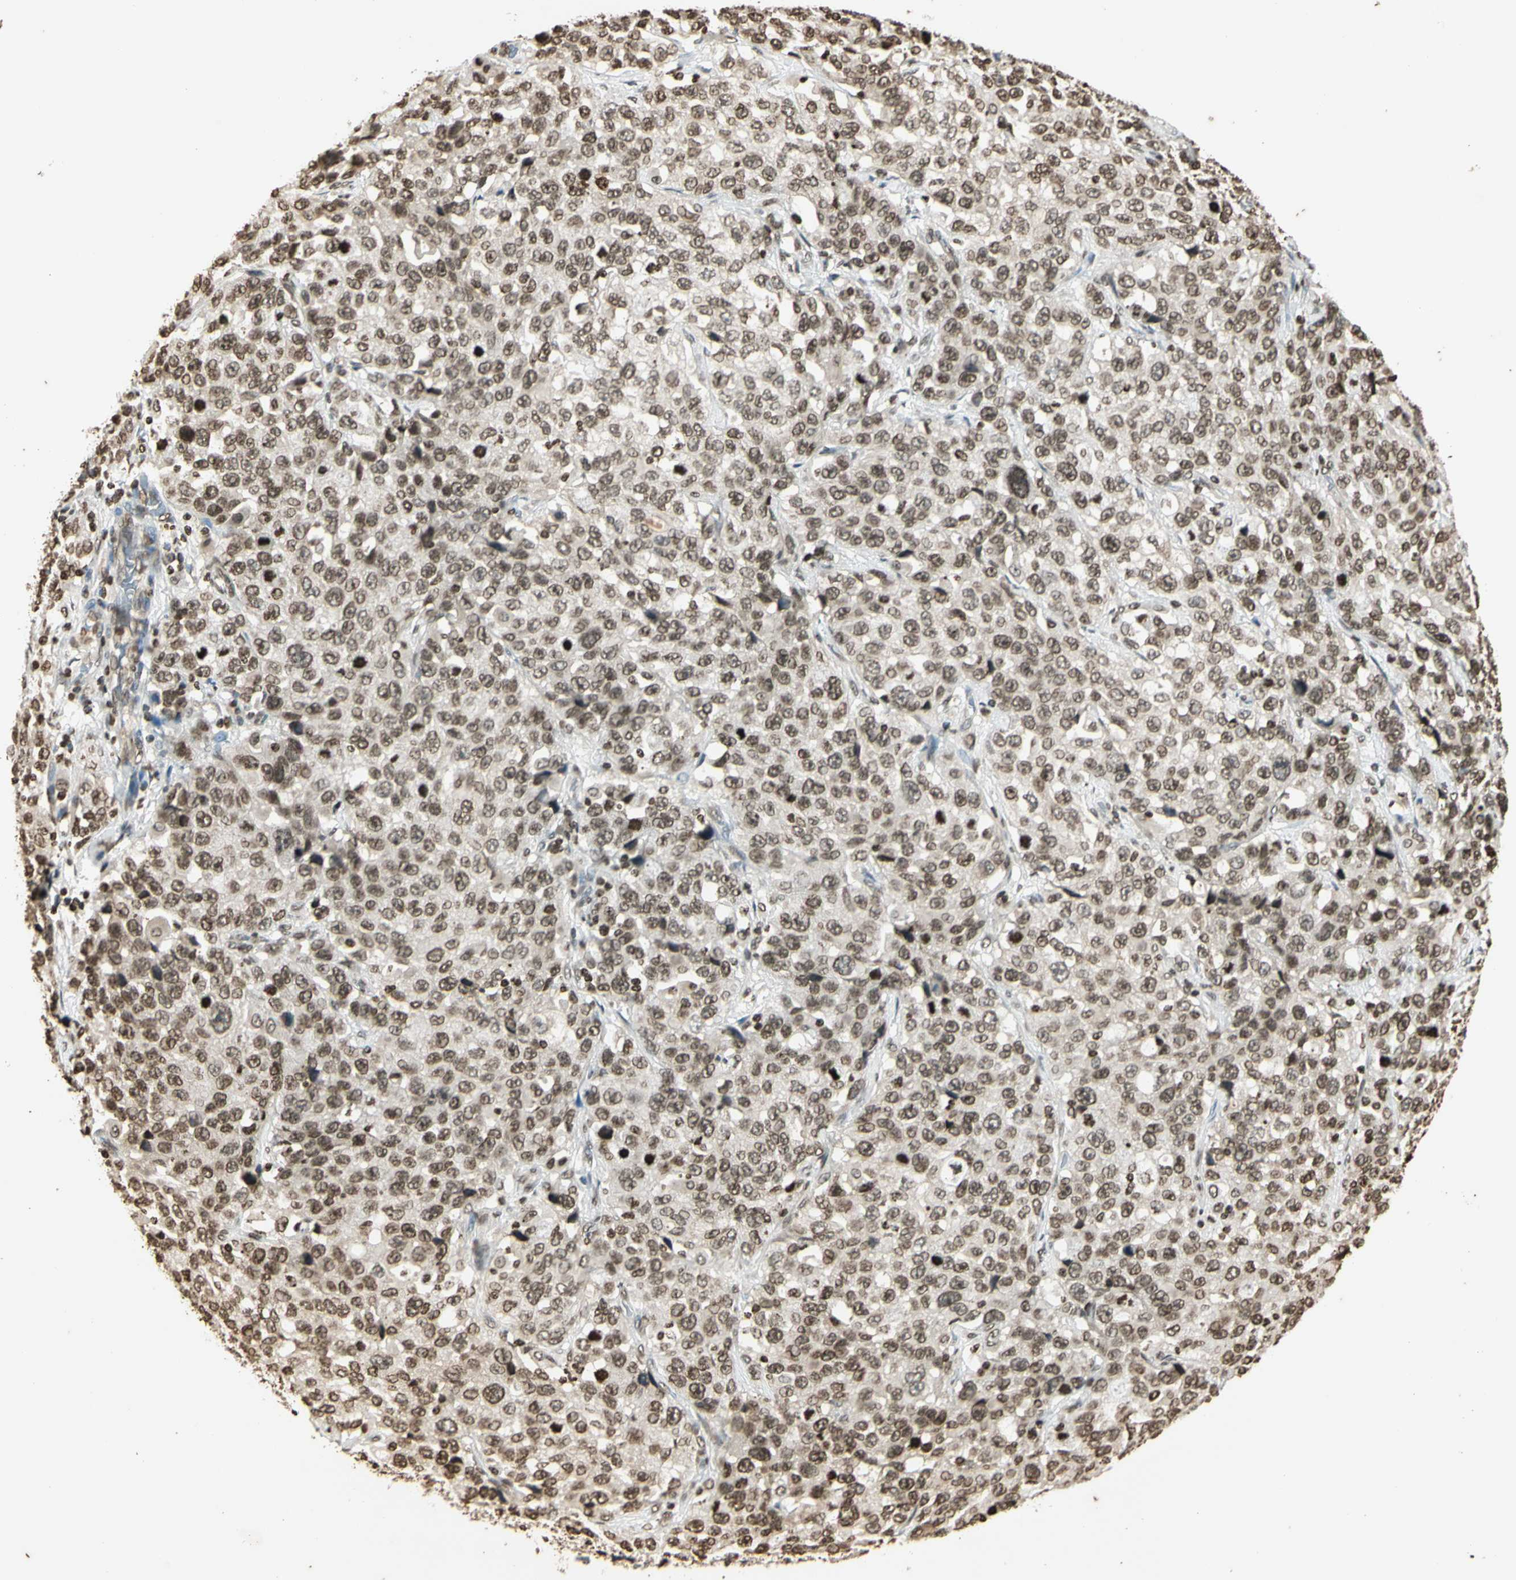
{"staining": {"intensity": "moderate", "quantity": ">75%", "location": "nuclear"}, "tissue": "stomach cancer", "cell_type": "Tumor cells", "image_type": "cancer", "snomed": [{"axis": "morphology", "description": "Normal tissue, NOS"}, {"axis": "morphology", "description": "Adenocarcinoma, NOS"}, {"axis": "topography", "description": "Stomach"}], "caption": "Immunohistochemistry (IHC) photomicrograph of human stomach adenocarcinoma stained for a protein (brown), which reveals medium levels of moderate nuclear expression in about >75% of tumor cells.", "gene": "RORA", "patient": {"sex": "male", "age": 48}}